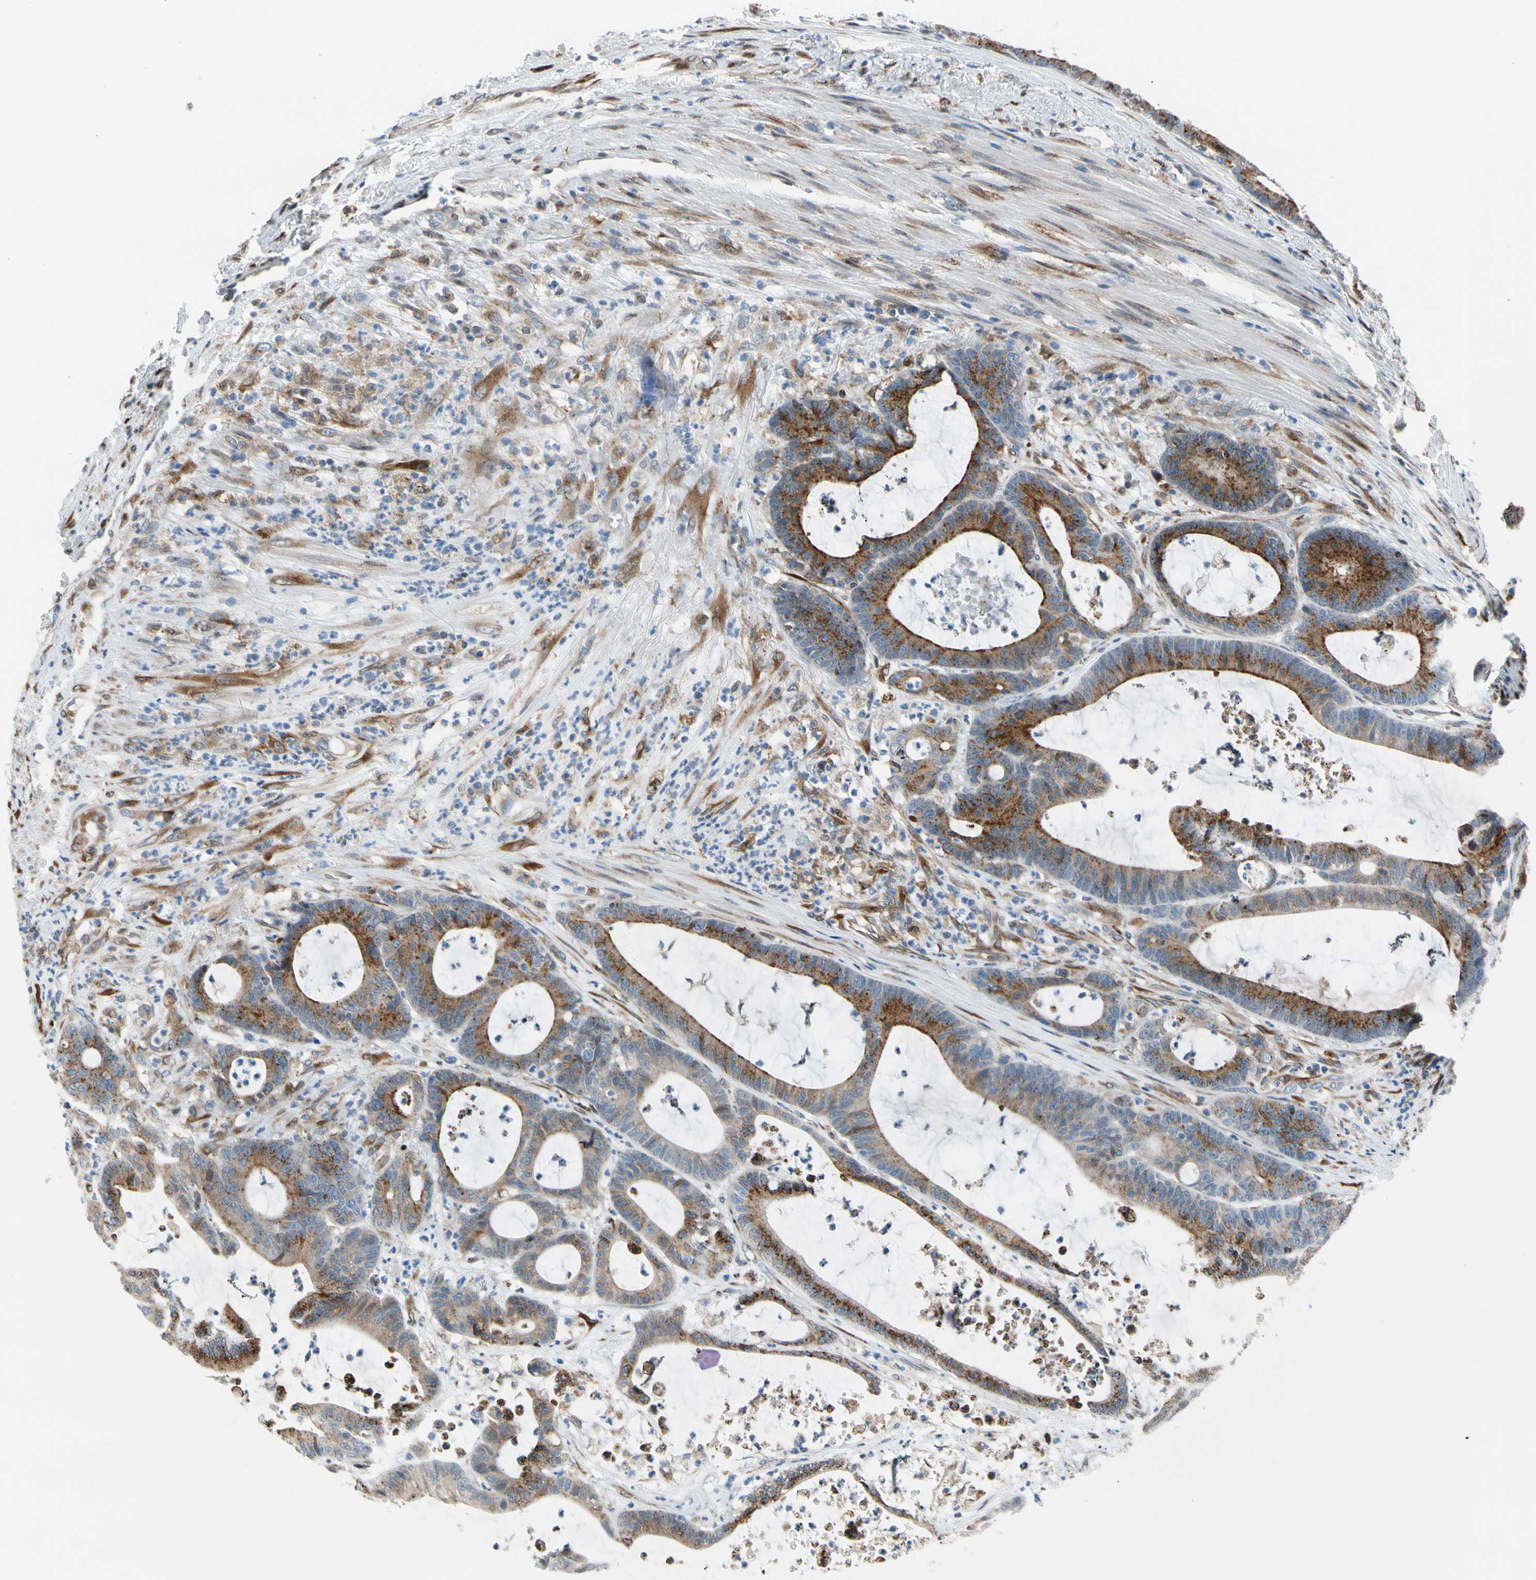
{"staining": {"intensity": "moderate", "quantity": ">75%", "location": "cytoplasmic/membranous"}, "tissue": "colorectal cancer", "cell_type": "Tumor cells", "image_type": "cancer", "snomed": [{"axis": "morphology", "description": "Adenocarcinoma, NOS"}, {"axis": "topography", "description": "Colon"}], "caption": "Moderate cytoplasmic/membranous protein staining is seen in approximately >75% of tumor cells in colorectal cancer.", "gene": "NUCB1", "patient": {"sex": "female", "age": 84}}